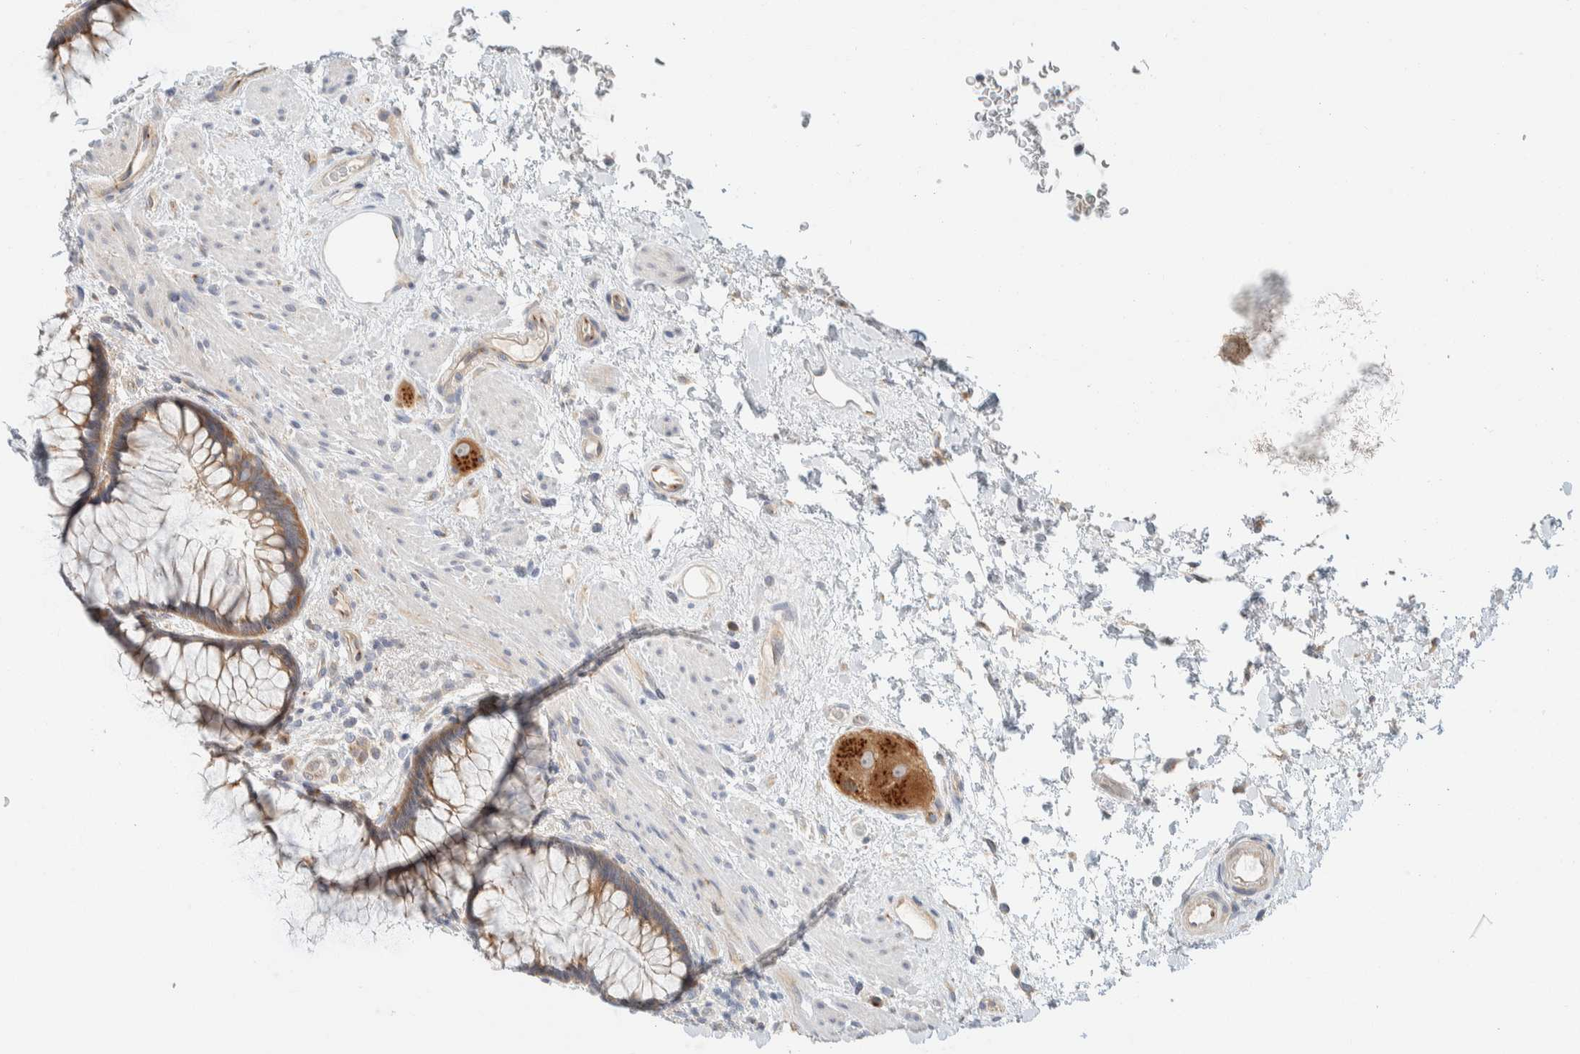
{"staining": {"intensity": "moderate", "quantity": ">75%", "location": "cytoplasmic/membranous"}, "tissue": "rectum", "cell_type": "Glandular cells", "image_type": "normal", "snomed": [{"axis": "morphology", "description": "Normal tissue, NOS"}, {"axis": "topography", "description": "Rectum"}], "caption": "Human rectum stained with a brown dye displays moderate cytoplasmic/membranous positive staining in about >75% of glandular cells.", "gene": "TMEM184B", "patient": {"sex": "male", "age": 51}}